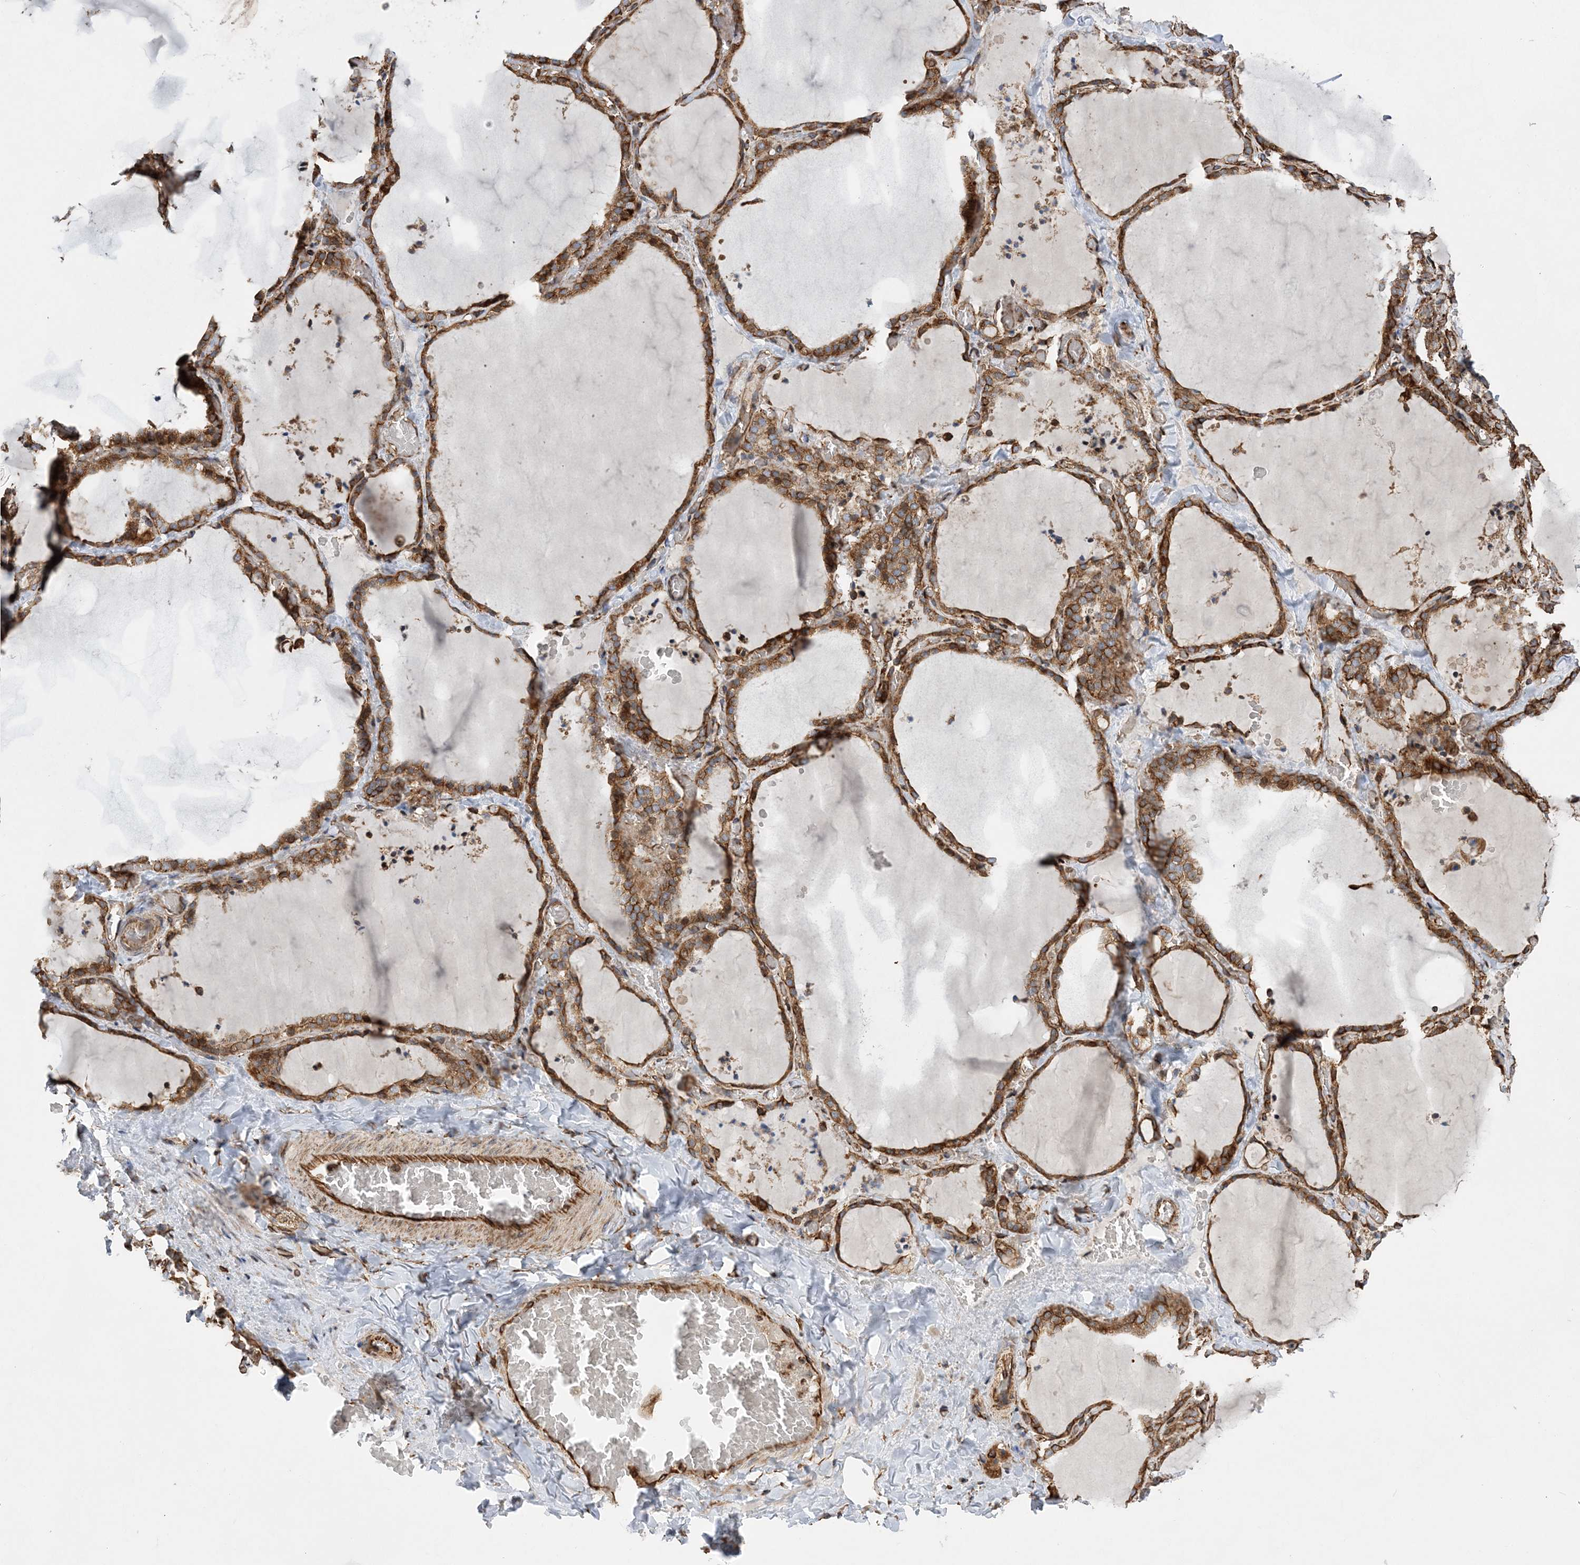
{"staining": {"intensity": "moderate", "quantity": ">75%", "location": "cytoplasmic/membranous"}, "tissue": "thyroid gland", "cell_type": "Glandular cells", "image_type": "normal", "snomed": [{"axis": "morphology", "description": "Normal tissue, NOS"}, {"axis": "topography", "description": "Thyroid gland"}], "caption": "A brown stain labels moderate cytoplasmic/membranous positivity of a protein in glandular cells of normal human thyroid gland. (brown staining indicates protein expression, while blue staining denotes nuclei).", "gene": "FAM114A2", "patient": {"sex": "female", "age": 22}}